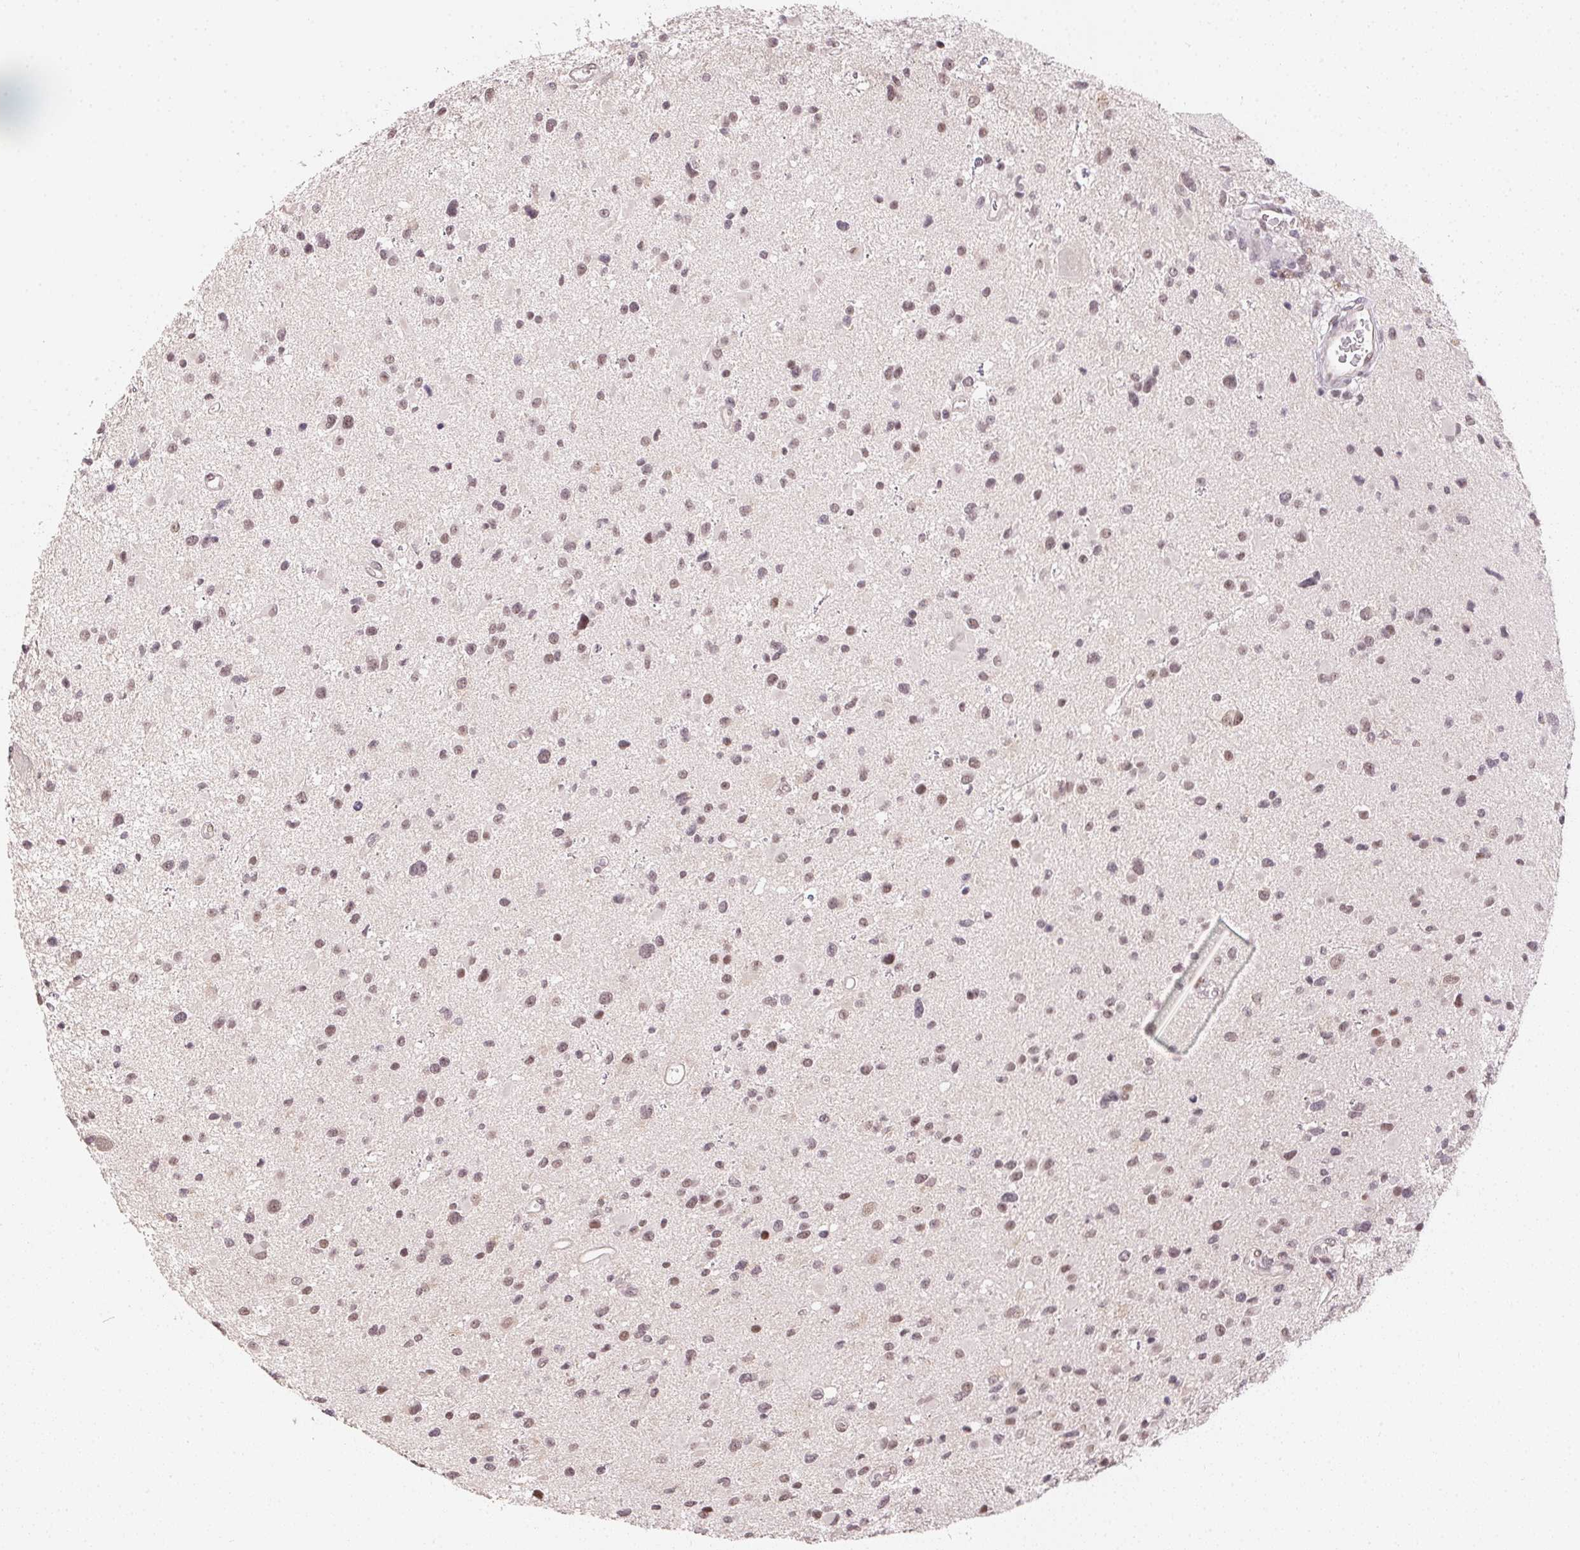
{"staining": {"intensity": "weak", "quantity": "25%-75%", "location": "nuclear"}, "tissue": "glioma", "cell_type": "Tumor cells", "image_type": "cancer", "snomed": [{"axis": "morphology", "description": "Glioma, malignant, Low grade"}, {"axis": "topography", "description": "Brain"}], "caption": "This image reveals low-grade glioma (malignant) stained with immunohistochemistry to label a protein in brown. The nuclear of tumor cells show weak positivity for the protein. Nuclei are counter-stained blue.", "gene": "KDM4D", "patient": {"sex": "female", "age": 32}}